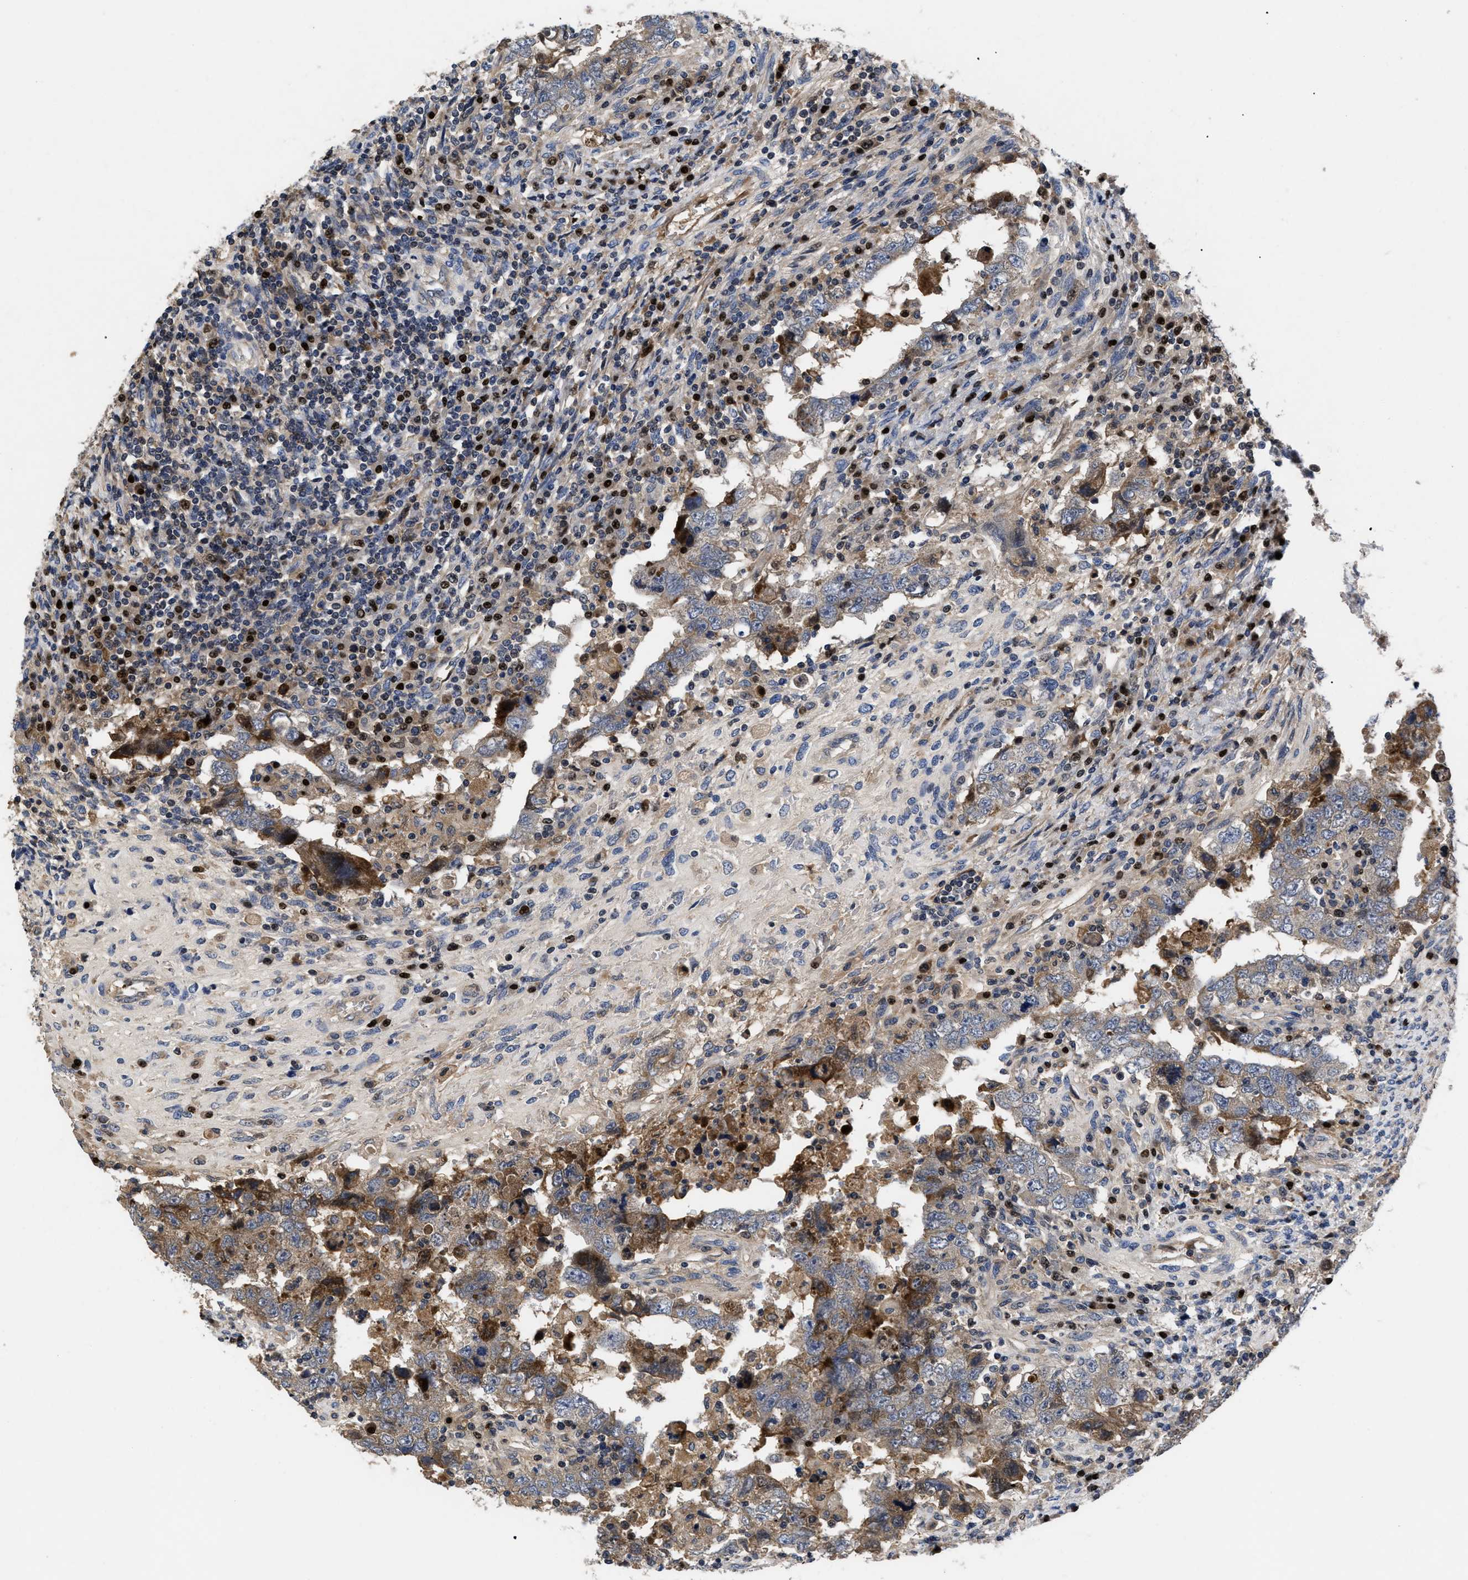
{"staining": {"intensity": "weak", "quantity": "25%-75%", "location": "cytoplasmic/membranous"}, "tissue": "testis cancer", "cell_type": "Tumor cells", "image_type": "cancer", "snomed": [{"axis": "morphology", "description": "Carcinoma, Embryonal, NOS"}, {"axis": "topography", "description": "Testis"}], "caption": "Protein expression analysis of human testis embryonal carcinoma reveals weak cytoplasmic/membranous positivity in about 25%-75% of tumor cells.", "gene": "FAM200A", "patient": {"sex": "male", "age": 26}}